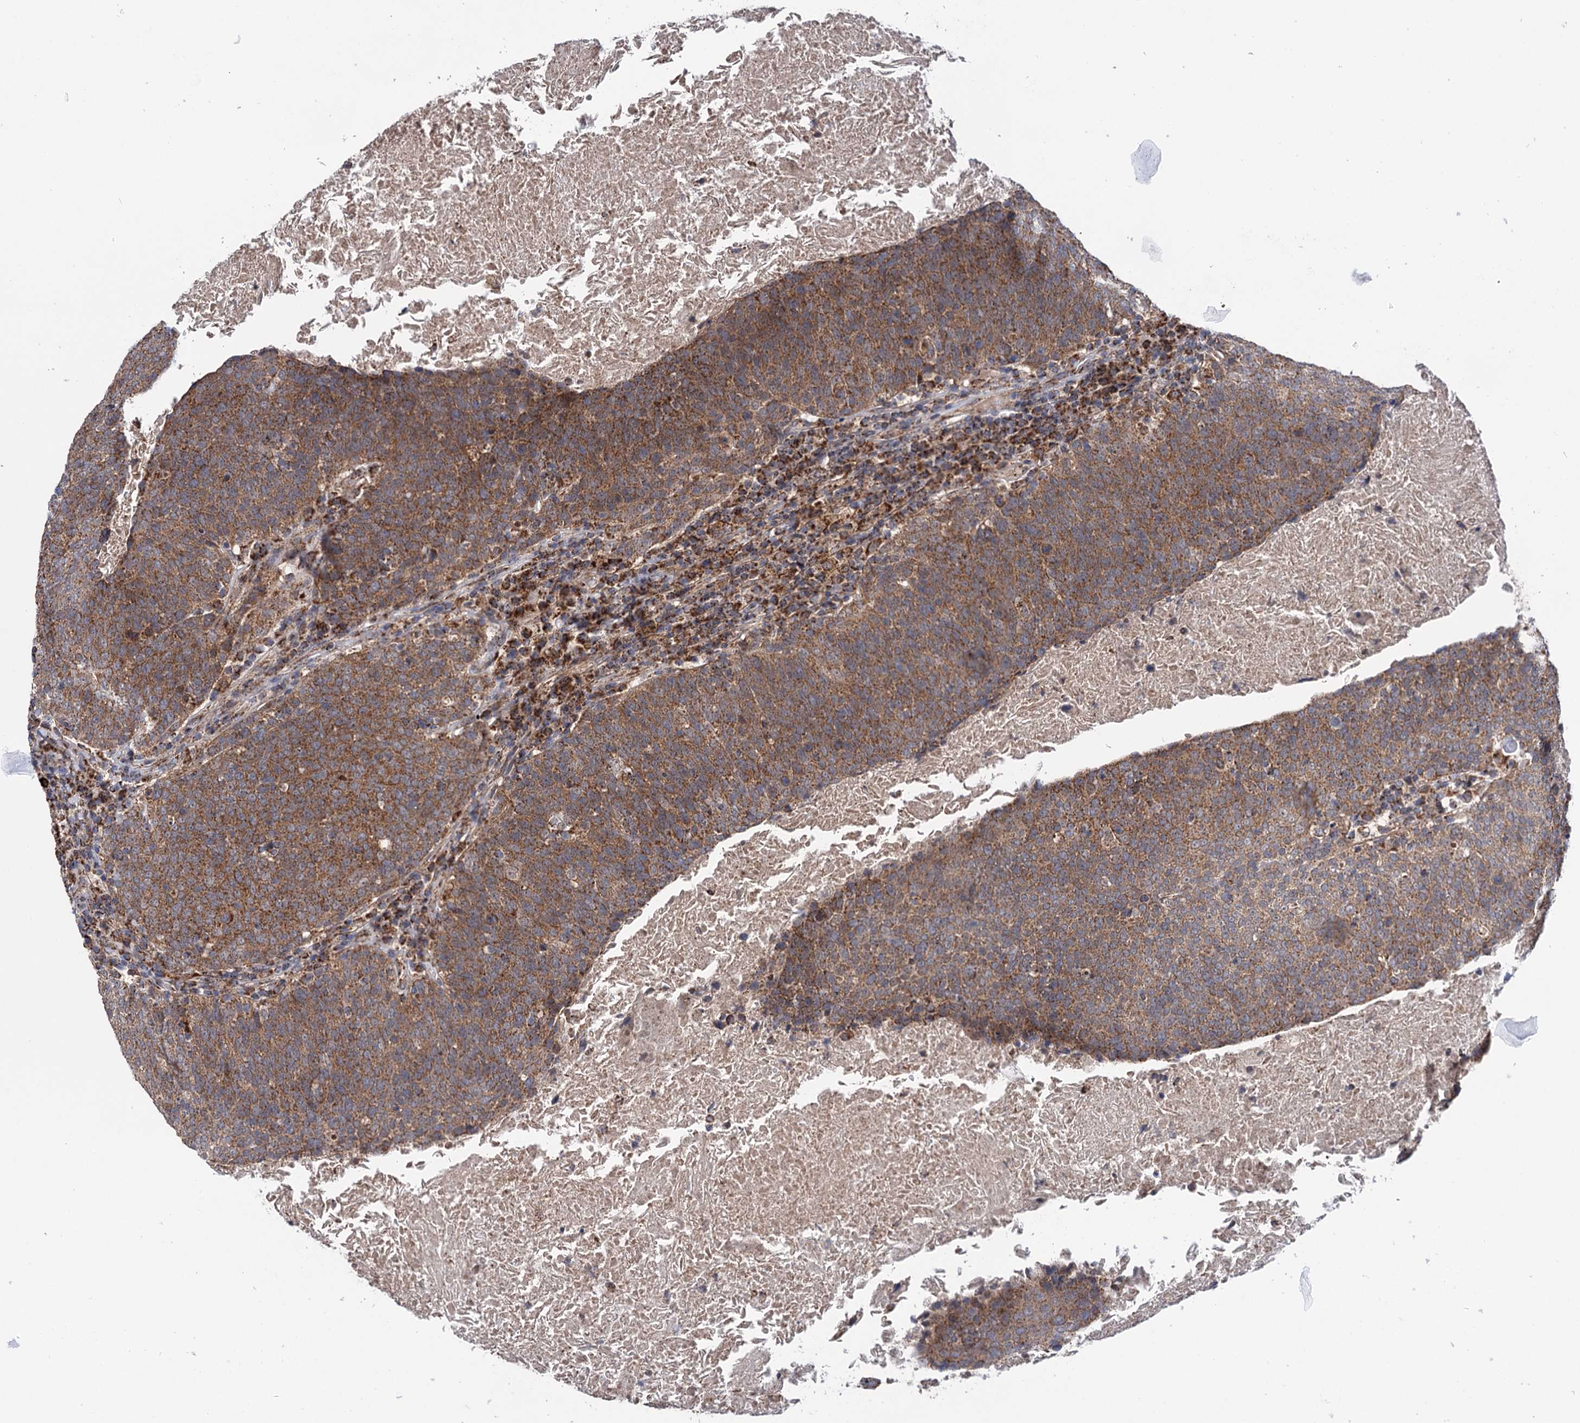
{"staining": {"intensity": "moderate", "quantity": ">75%", "location": "cytoplasmic/membranous"}, "tissue": "head and neck cancer", "cell_type": "Tumor cells", "image_type": "cancer", "snomed": [{"axis": "morphology", "description": "Squamous cell carcinoma, NOS"}, {"axis": "morphology", "description": "Squamous cell carcinoma, metastatic, NOS"}, {"axis": "topography", "description": "Lymph node"}, {"axis": "topography", "description": "Head-Neck"}], "caption": "Tumor cells reveal medium levels of moderate cytoplasmic/membranous staining in about >75% of cells in head and neck squamous cell carcinoma.", "gene": "SUCLA2", "patient": {"sex": "male", "age": 62}}